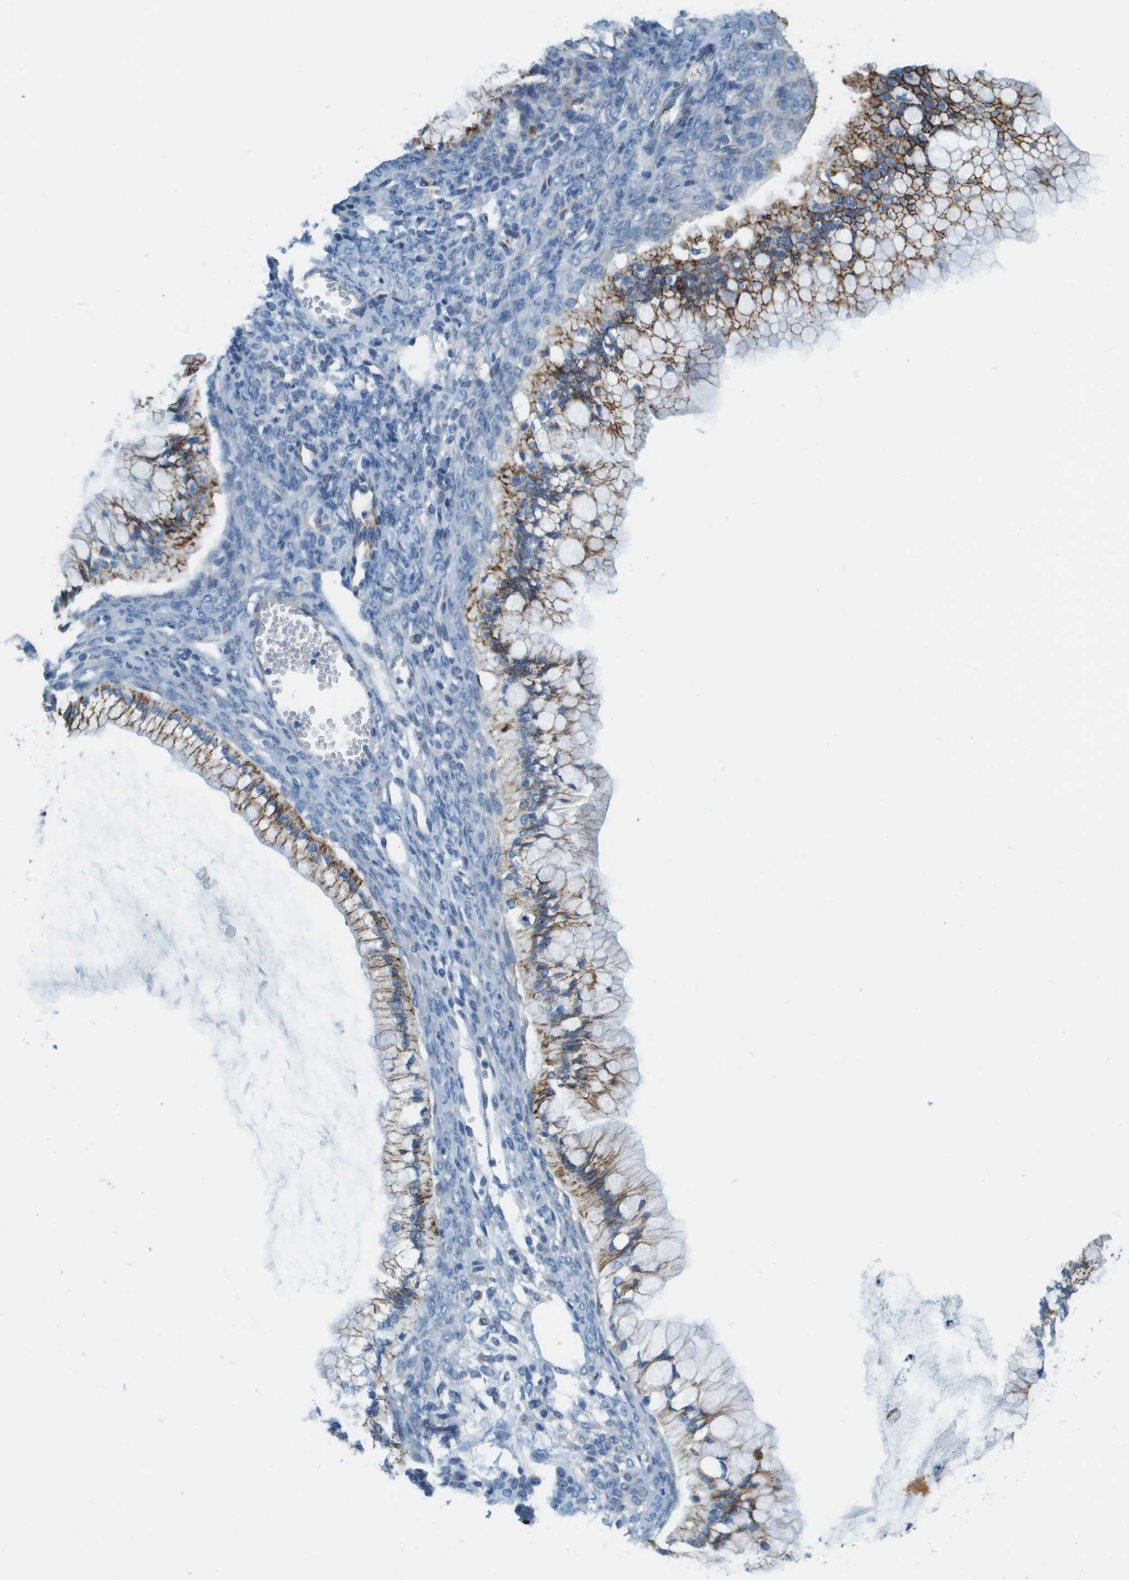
{"staining": {"intensity": "moderate", "quantity": ">75%", "location": "cytoplasmic/membranous"}, "tissue": "ovarian cancer", "cell_type": "Tumor cells", "image_type": "cancer", "snomed": [{"axis": "morphology", "description": "Cystadenocarcinoma, mucinous, NOS"}, {"axis": "topography", "description": "Ovary"}], "caption": "Mucinous cystadenocarcinoma (ovarian) was stained to show a protein in brown. There is medium levels of moderate cytoplasmic/membranous expression in about >75% of tumor cells.", "gene": "SDC1", "patient": {"sex": "female", "age": 57}}